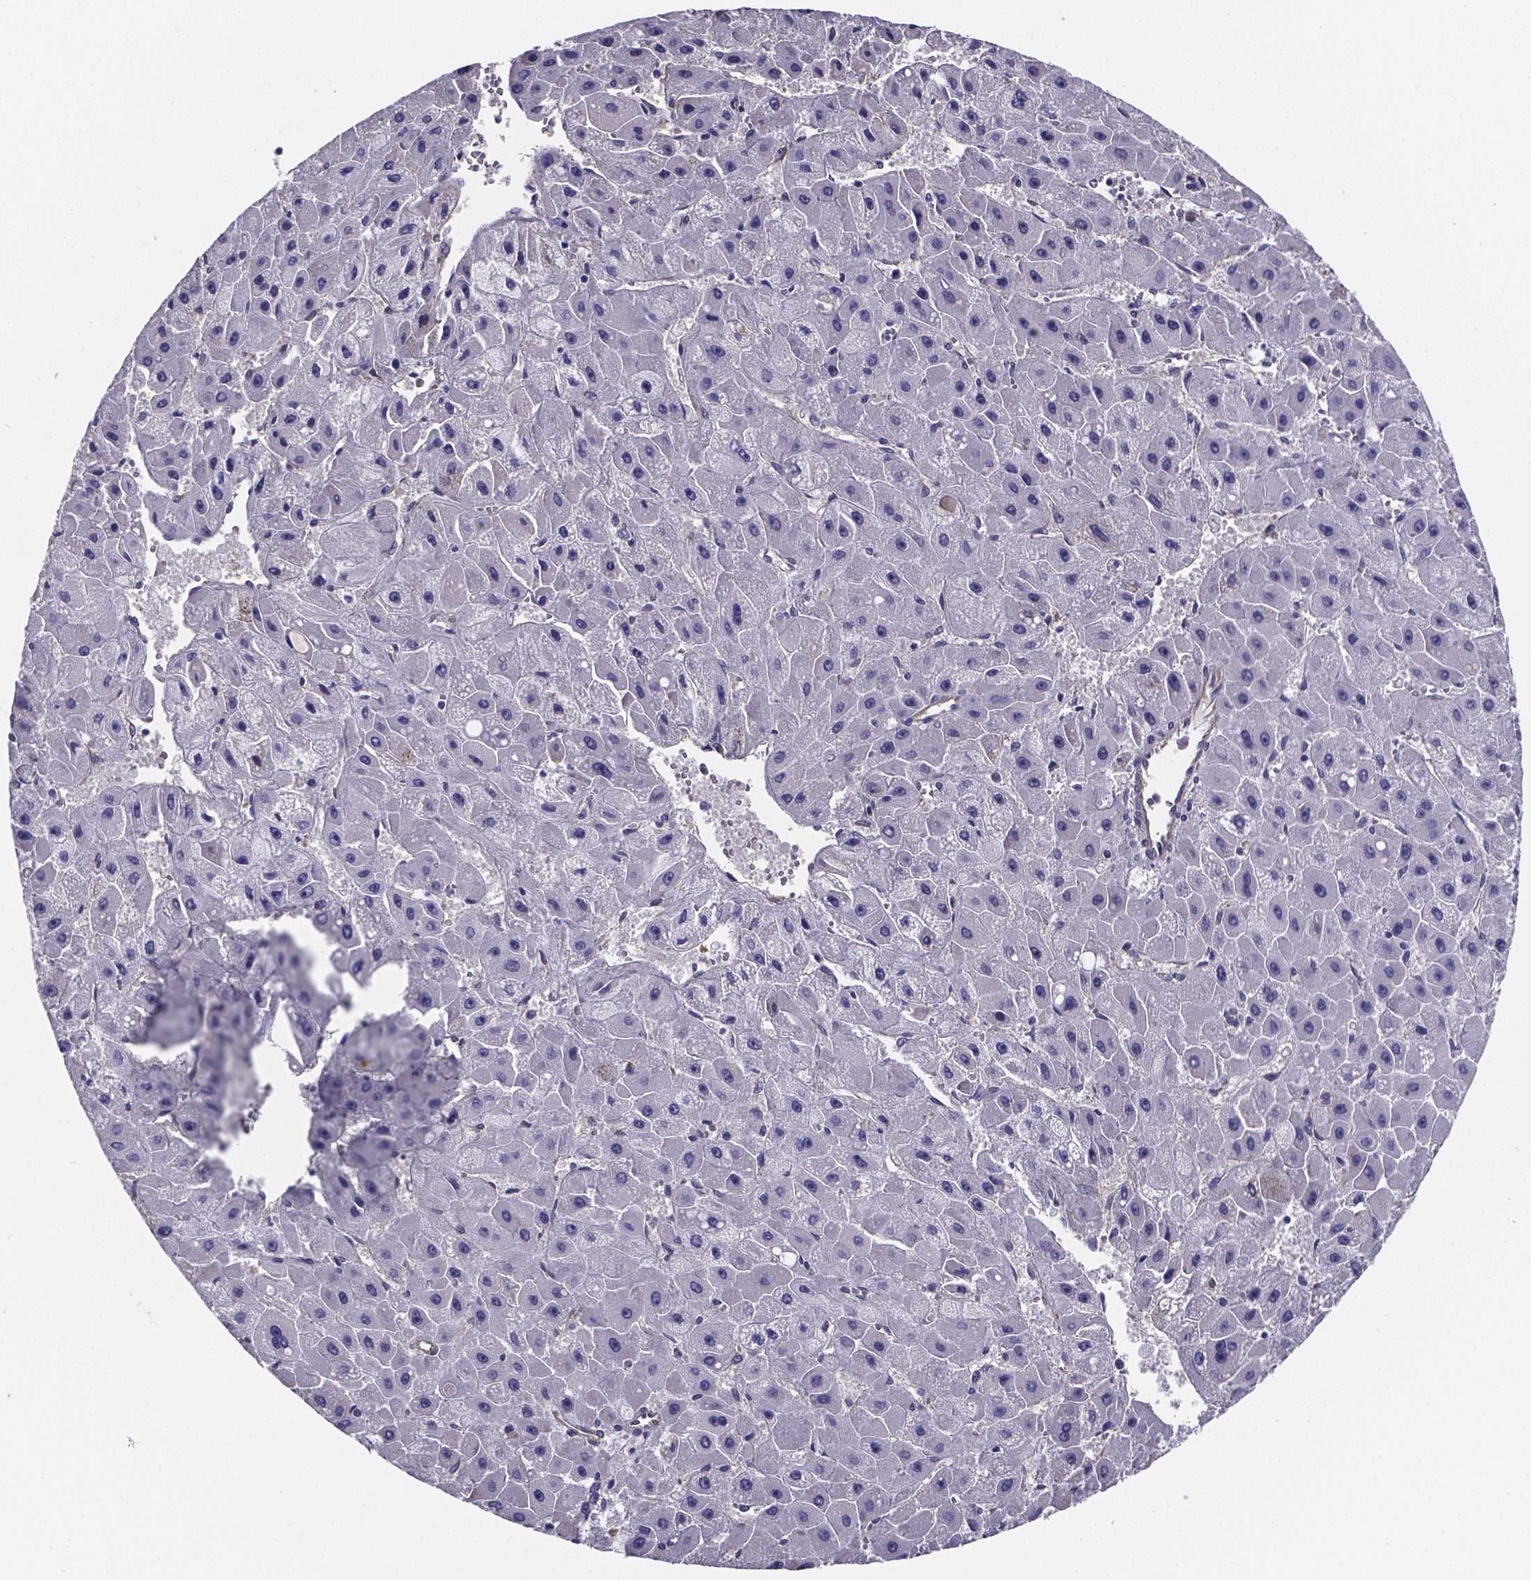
{"staining": {"intensity": "negative", "quantity": "none", "location": "none"}, "tissue": "liver cancer", "cell_type": "Tumor cells", "image_type": "cancer", "snomed": [{"axis": "morphology", "description": "Carcinoma, Hepatocellular, NOS"}, {"axis": "topography", "description": "Liver"}], "caption": "Immunohistochemical staining of human liver cancer (hepatocellular carcinoma) demonstrates no significant staining in tumor cells. (Immunohistochemistry (ihc), brightfield microscopy, high magnification).", "gene": "SFRP4", "patient": {"sex": "female", "age": 25}}